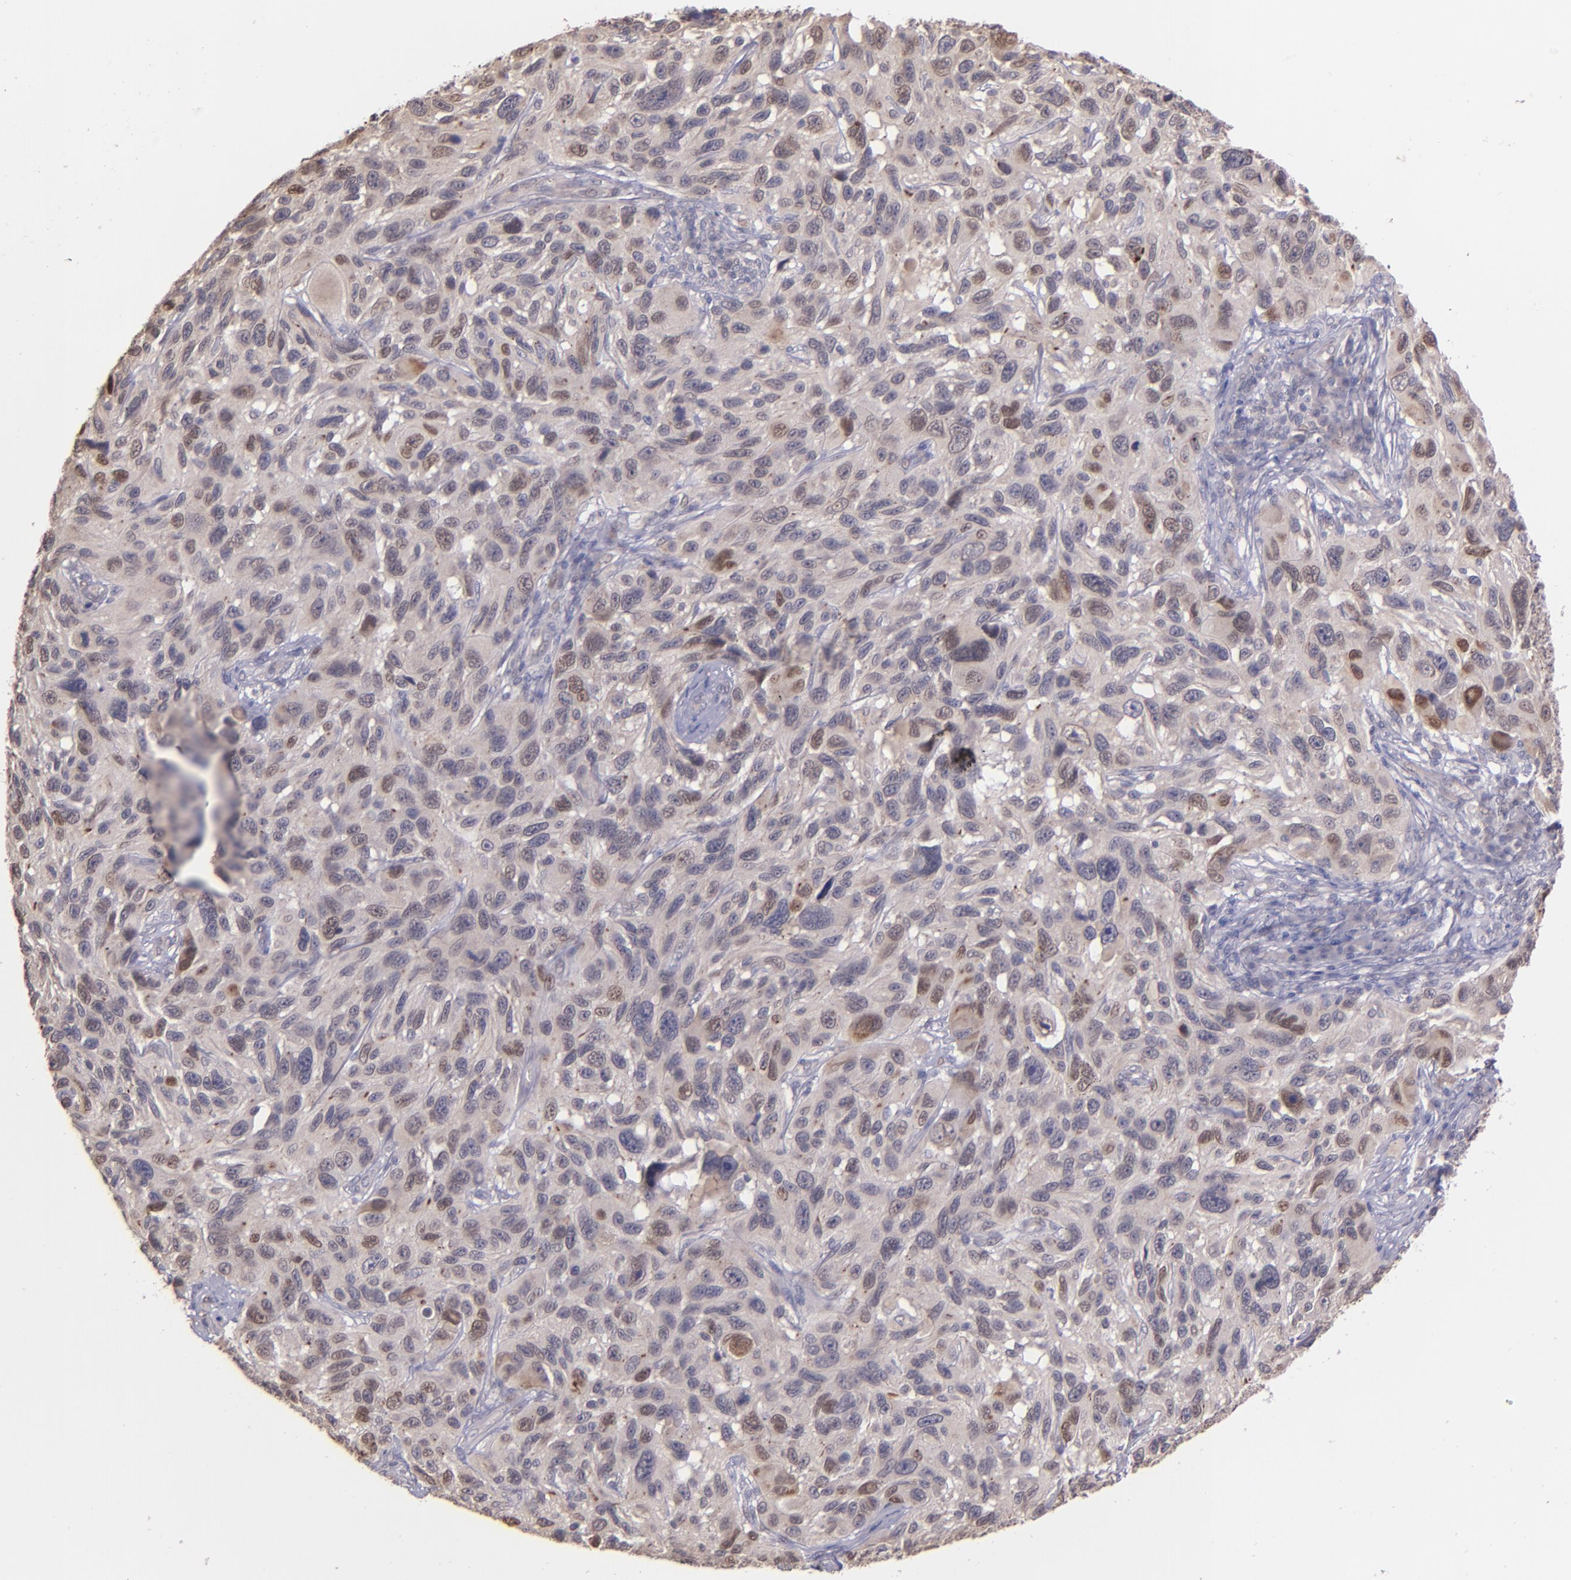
{"staining": {"intensity": "weak", "quantity": "<25%", "location": "cytoplasmic/membranous,nuclear"}, "tissue": "melanoma", "cell_type": "Tumor cells", "image_type": "cancer", "snomed": [{"axis": "morphology", "description": "Malignant melanoma, NOS"}, {"axis": "topography", "description": "Skin"}], "caption": "DAB immunohistochemical staining of human melanoma demonstrates no significant positivity in tumor cells.", "gene": "NUP62CL", "patient": {"sex": "male", "age": 53}}